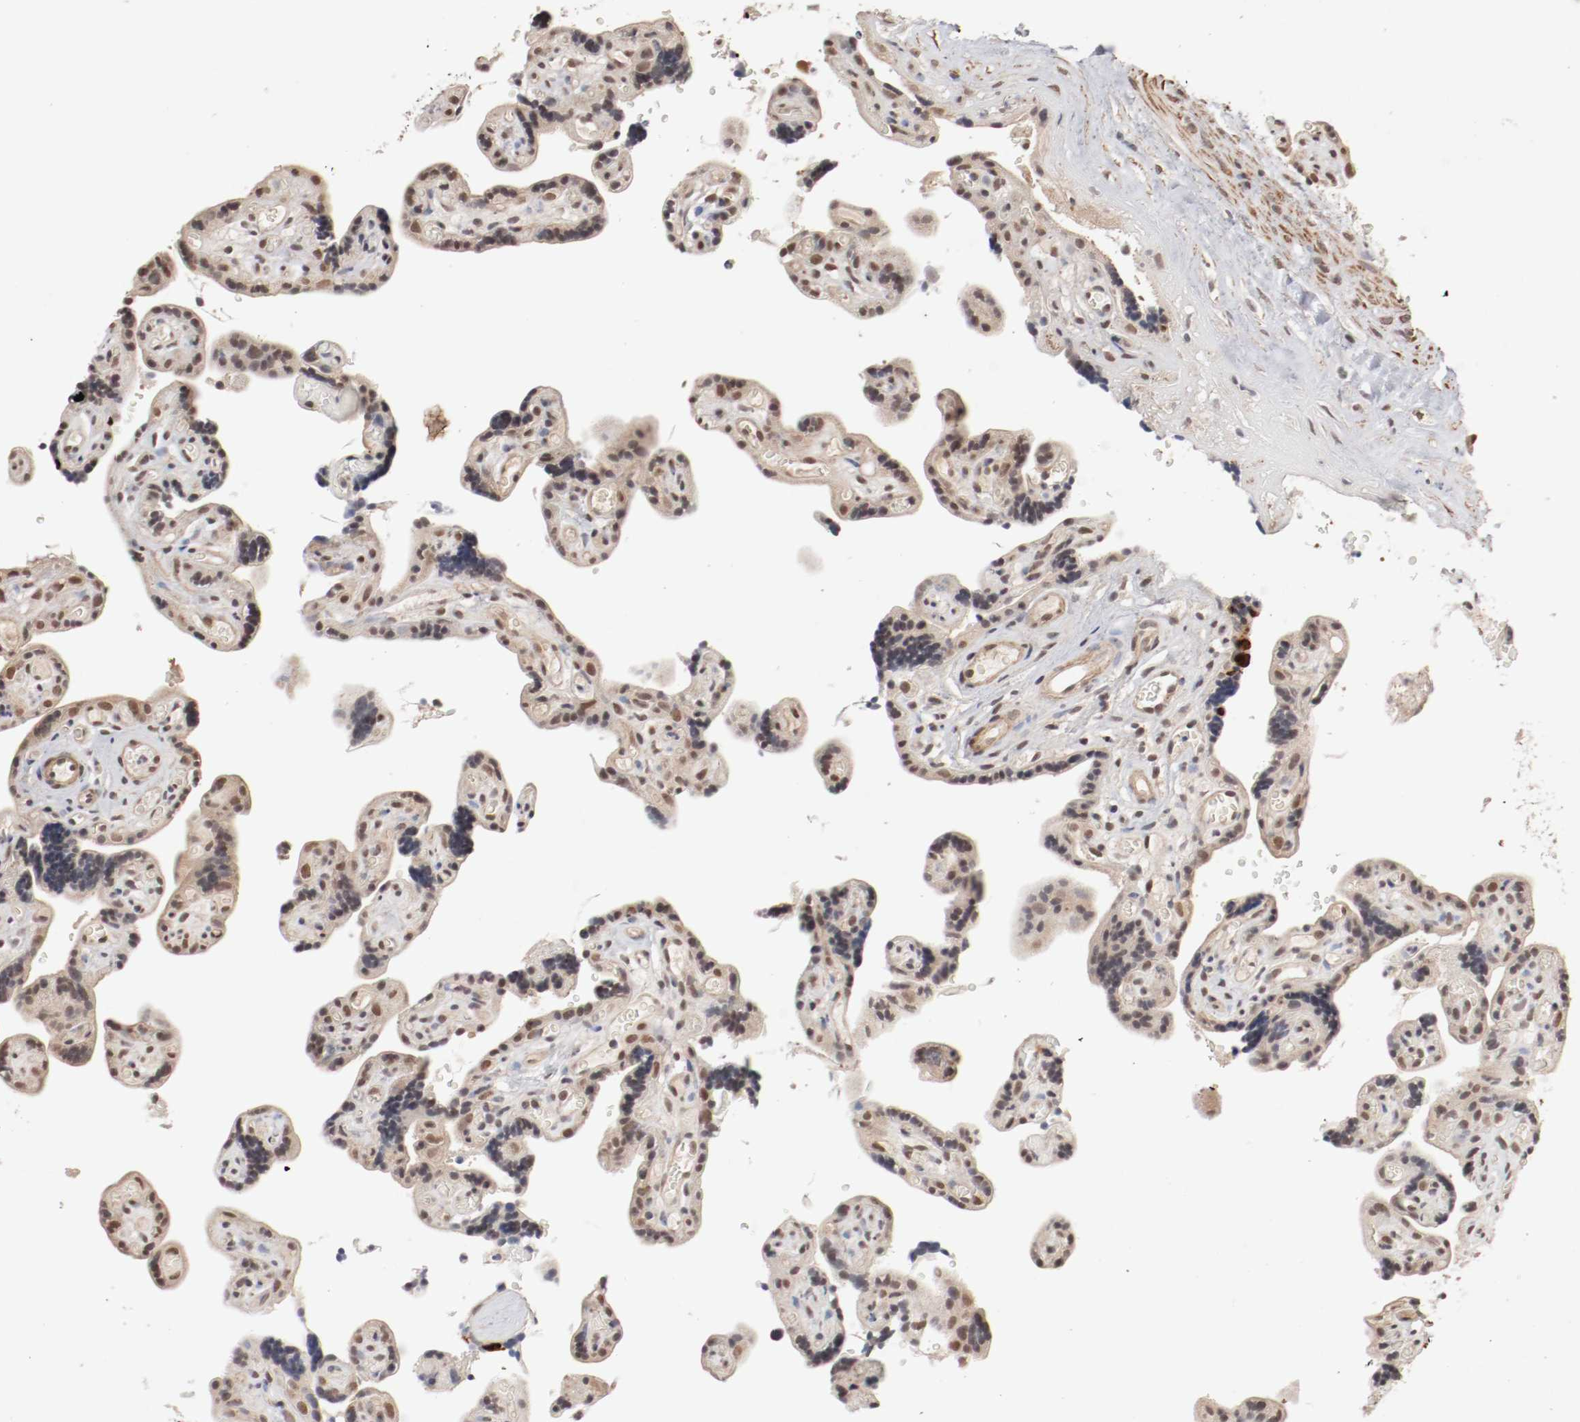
{"staining": {"intensity": "moderate", "quantity": ">75%", "location": "cytoplasmic/membranous,nuclear"}, "tissue": "placenta", "cell_type": "Decidual cells", "image_type": "normal", "snomed": [{"axis": "morphology", "description": "Normal tissue, NOS"}, {"axis": "topography", "description": "Placenta"}], "caption": "Immunohistochemical staining of unremarkable human placenta displays >75% levels of moderate cytoplasmic/membranous,nuclear protein staining in approximately >75% of decidual cells.", "gene": "CSNK2B", "patient": {"sex": "female", "age": 30}}